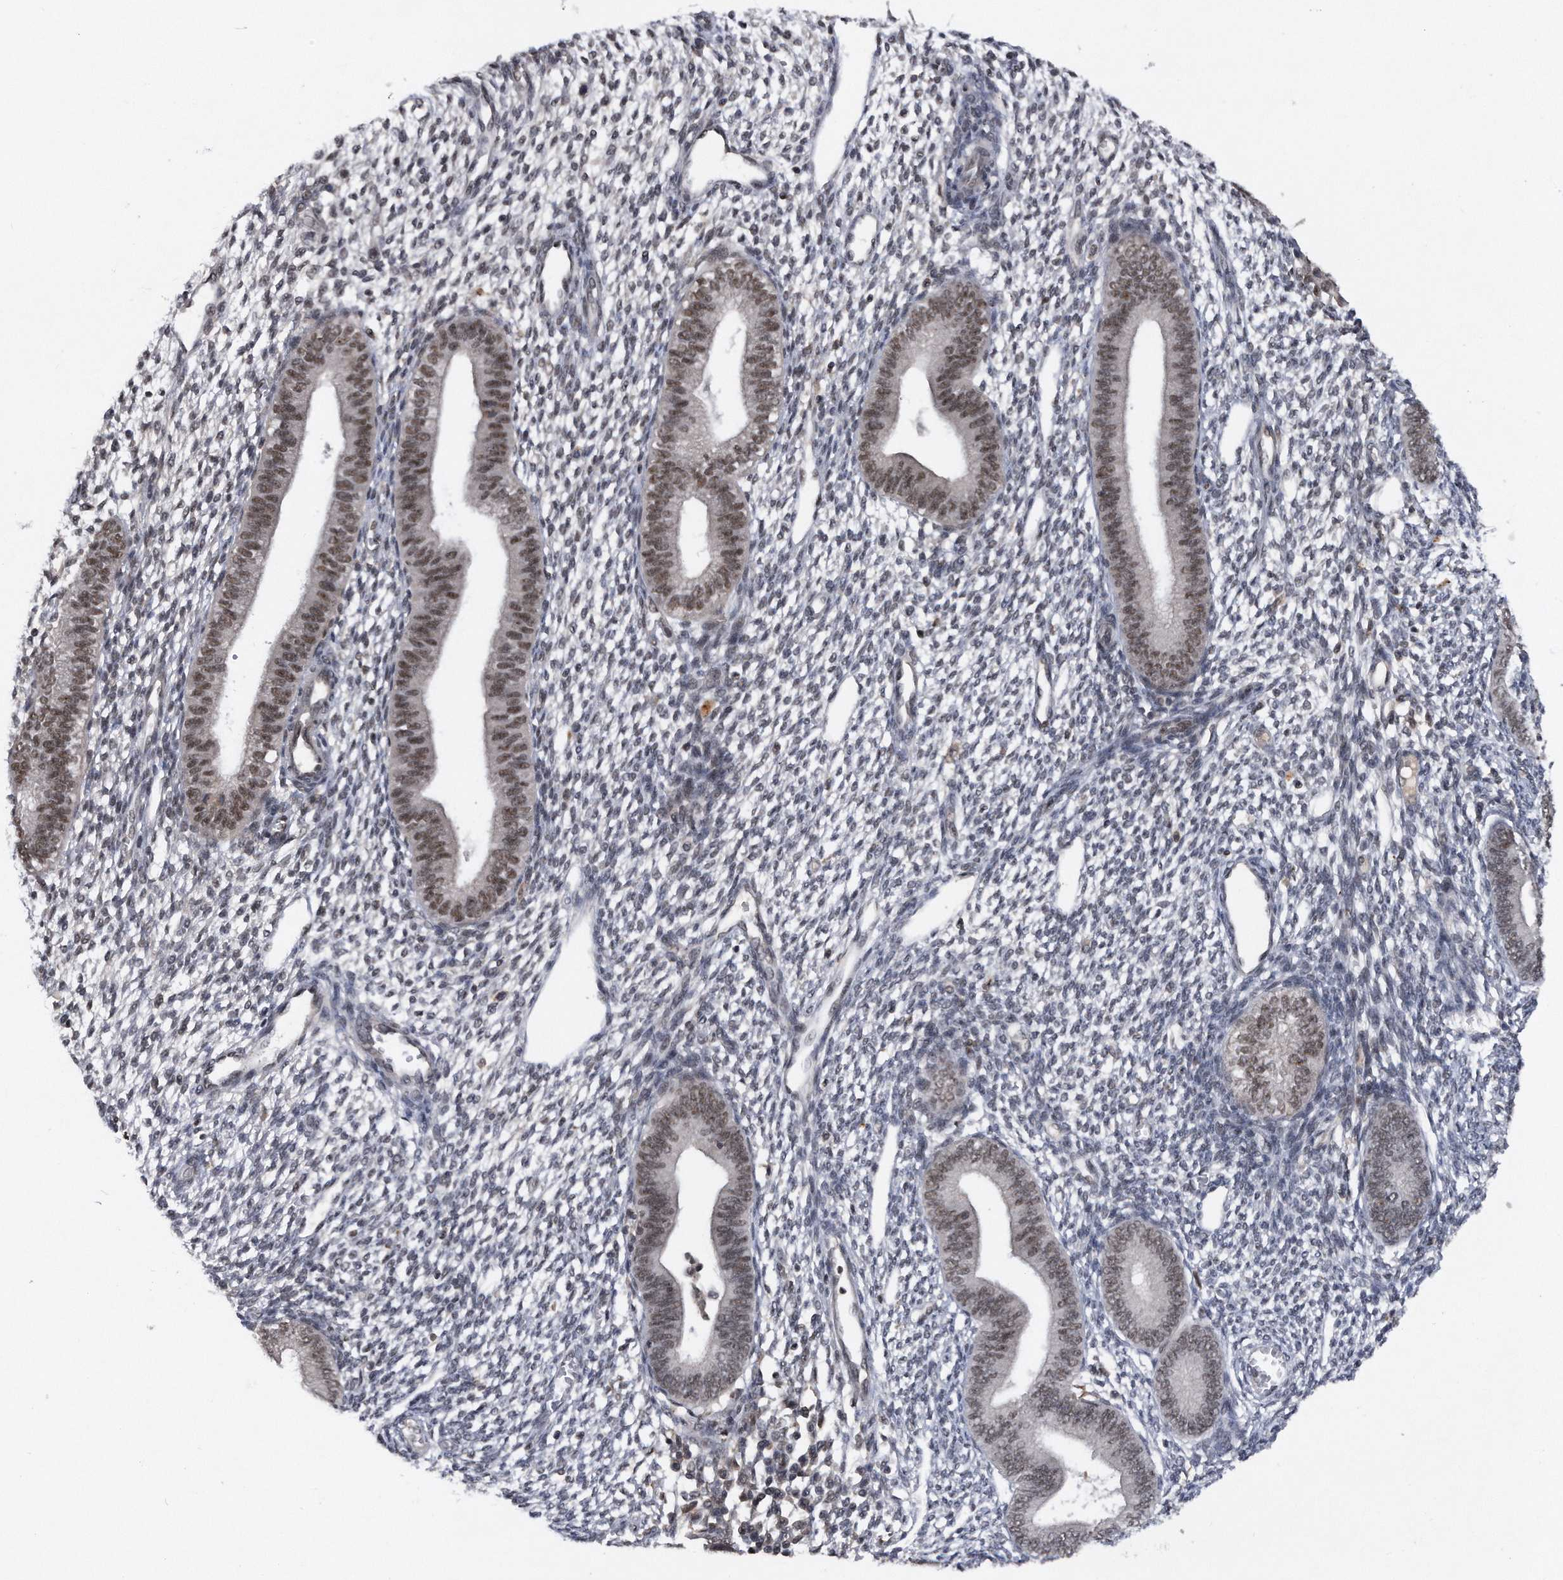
{"staining": {"intensity": "negative", "quantity": "none", "location": "none"}, "tissue": "endometrium", "cell_type": "Cells in endometrial stroma", "image_type": "normal", "snomed": [{"axis": "morphology", "description": "Normal tissue, NOS"}, {"axis": "topography", "description": "Endometrium"}], "caption": "DAB immunohistochemical staining of normal endometrium demonstrates no significant expression in cells in endometrial stroma. (Immunohistochemistry, brightfield microscopy, high magnification).", "gene": "VIRMA", "patient": {"sex": "female", "age": 46}}